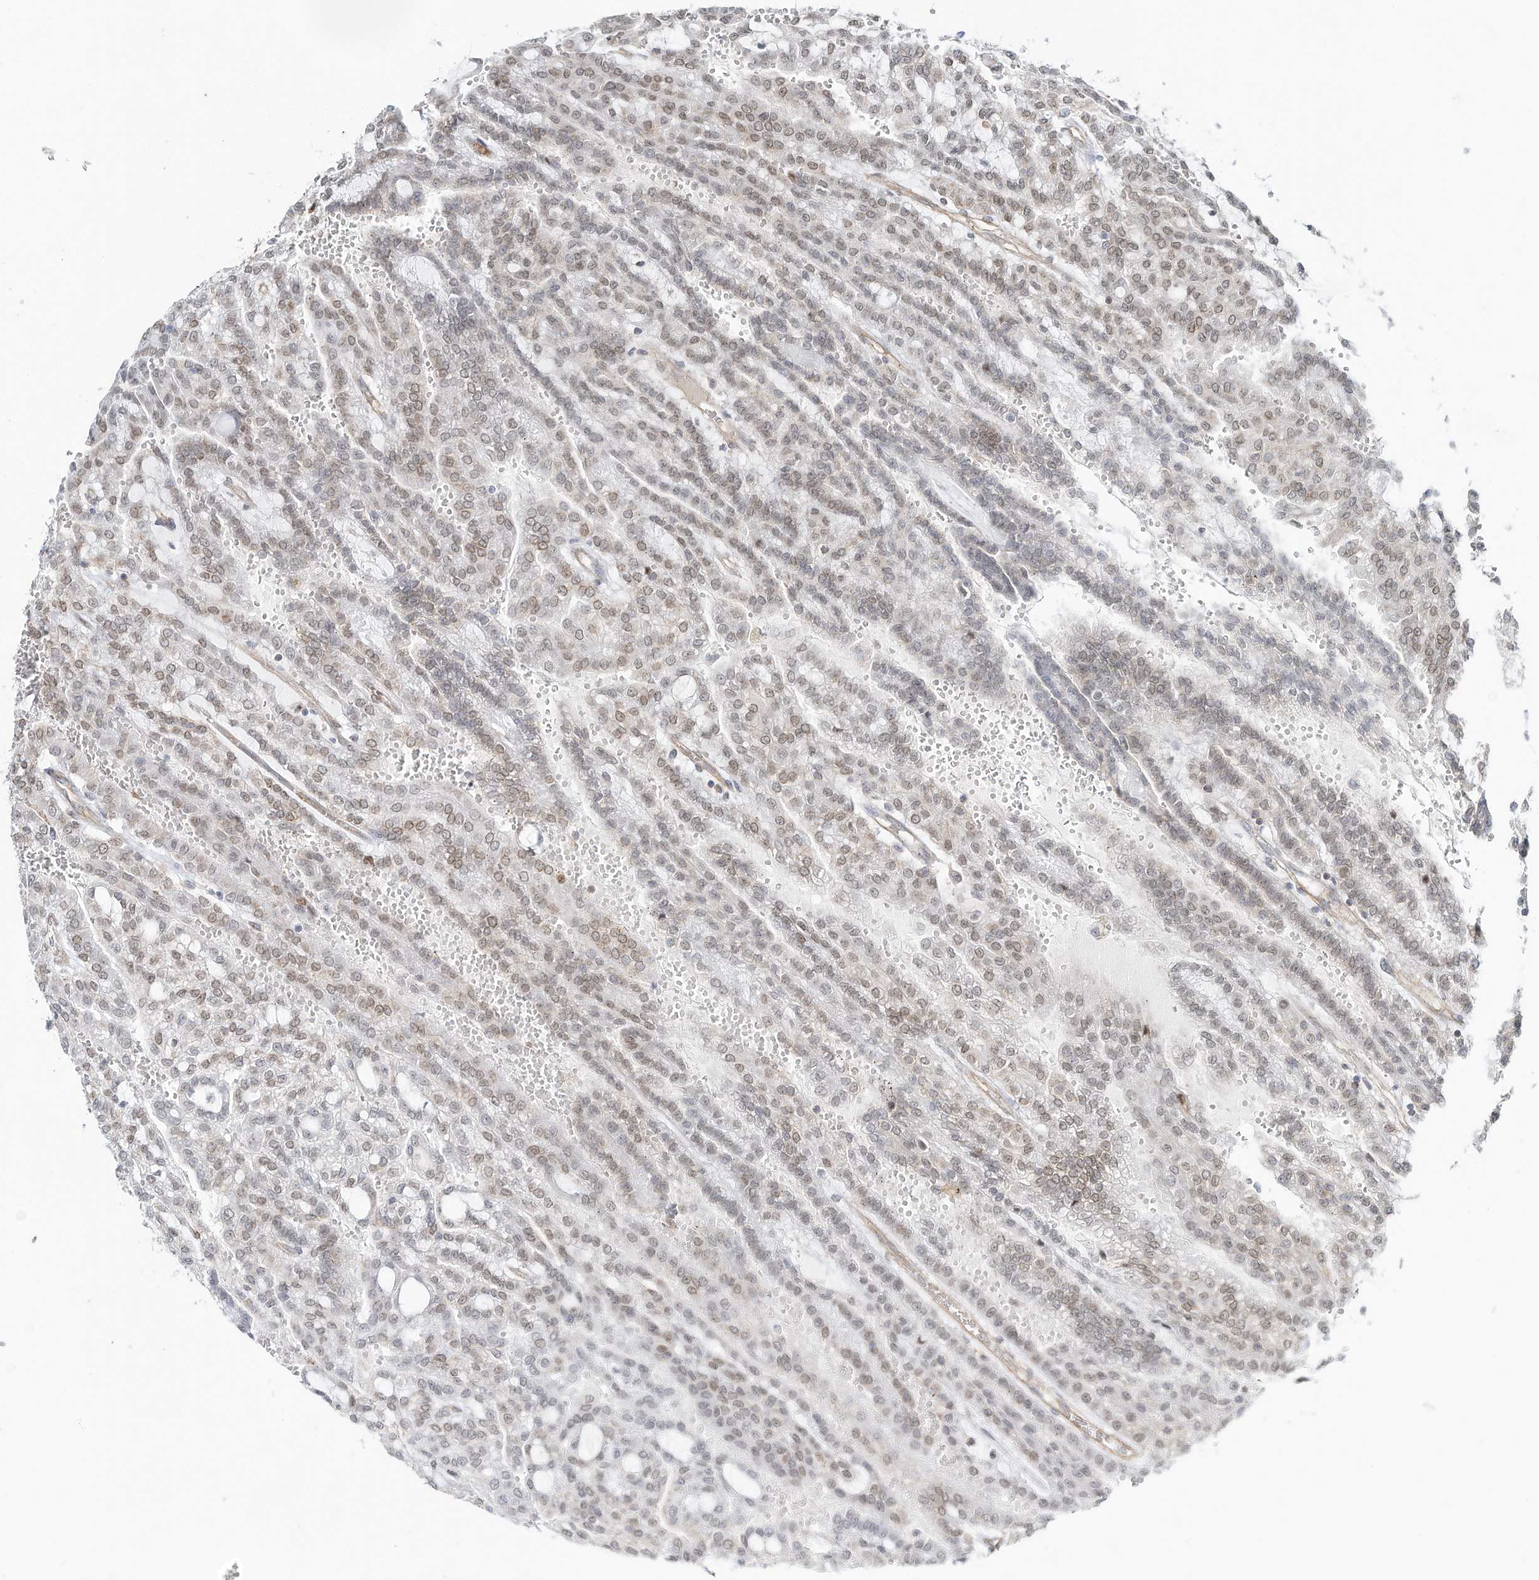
{"staining": {"intensity": "weak", "quantity": ">75%", "location": "nuclear"}, "tissue": "renal cancer", "cell_type": "Tumor cells", "image_type": "cancer", "snomed": [{"axis": "morphology", "description": "Adenocarcinoma, NOS"}, {"axis": "topography", "description": "Kidney"}], "caption": "A photomicrograph of human renal cancer (adenocarcinoma) stained for a protein exhibits weak nuclear brown staining in tumor cells.", "gene": "CUX1", "patient": {"sex": "male", "age": 63}}